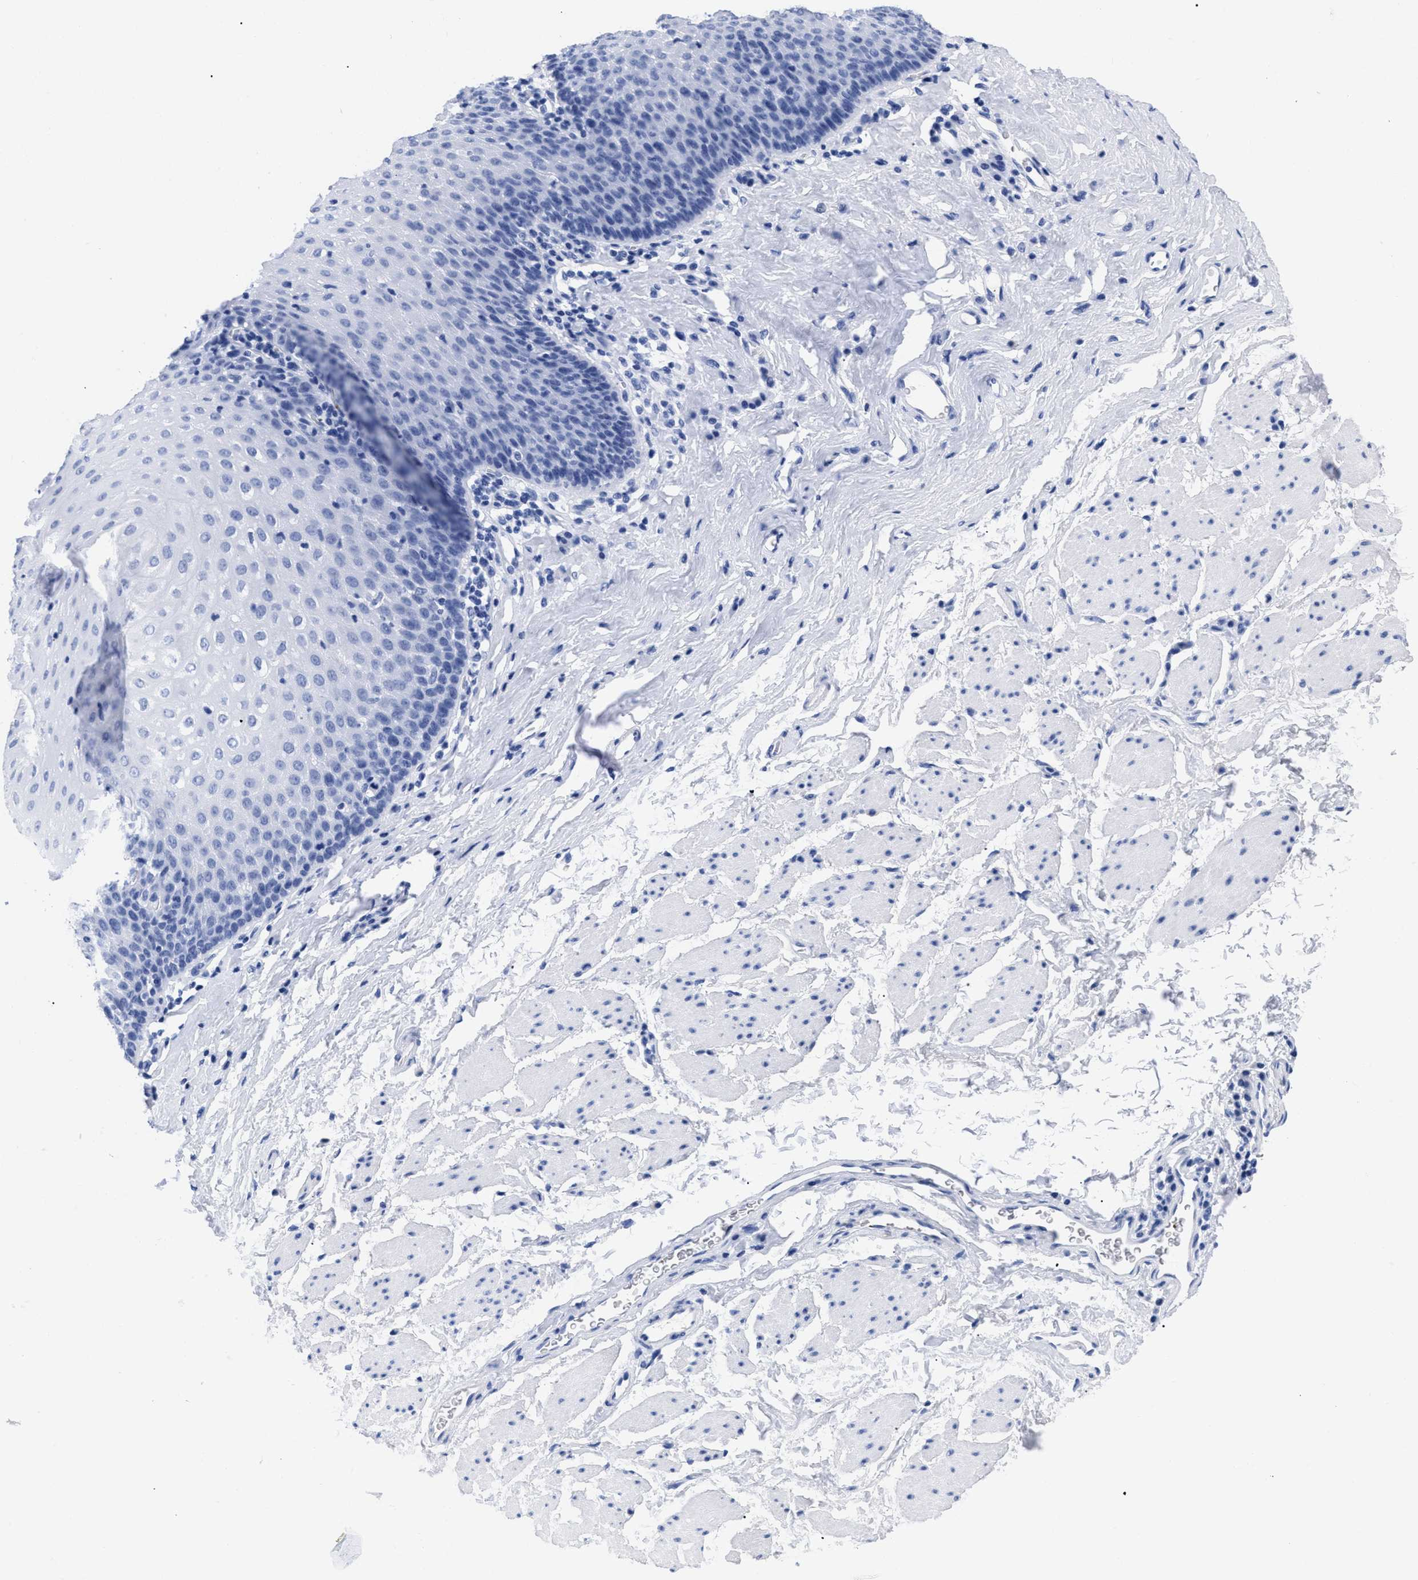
{"staining": {"intensity": "negative", "quantity": "none", "location": "none"}, "tissue": "esophagus", "cell_type": "Squamous epithelial cells", "image_type": "normal", "snomed": [{"axis": "morphology", "description": "Normal tissue, NOS"}, {"axis": "topography", "description": "Esophagus"}], "caption": "Esophagus was stained to show a protein in brown. There is no significant positivity in squamous epithelial cells. (Brightfield microscopy of DAB immunohistochemistry at high magnification).", "gene": "TREML1", "patient": {"sex": "female", "age": 61}}